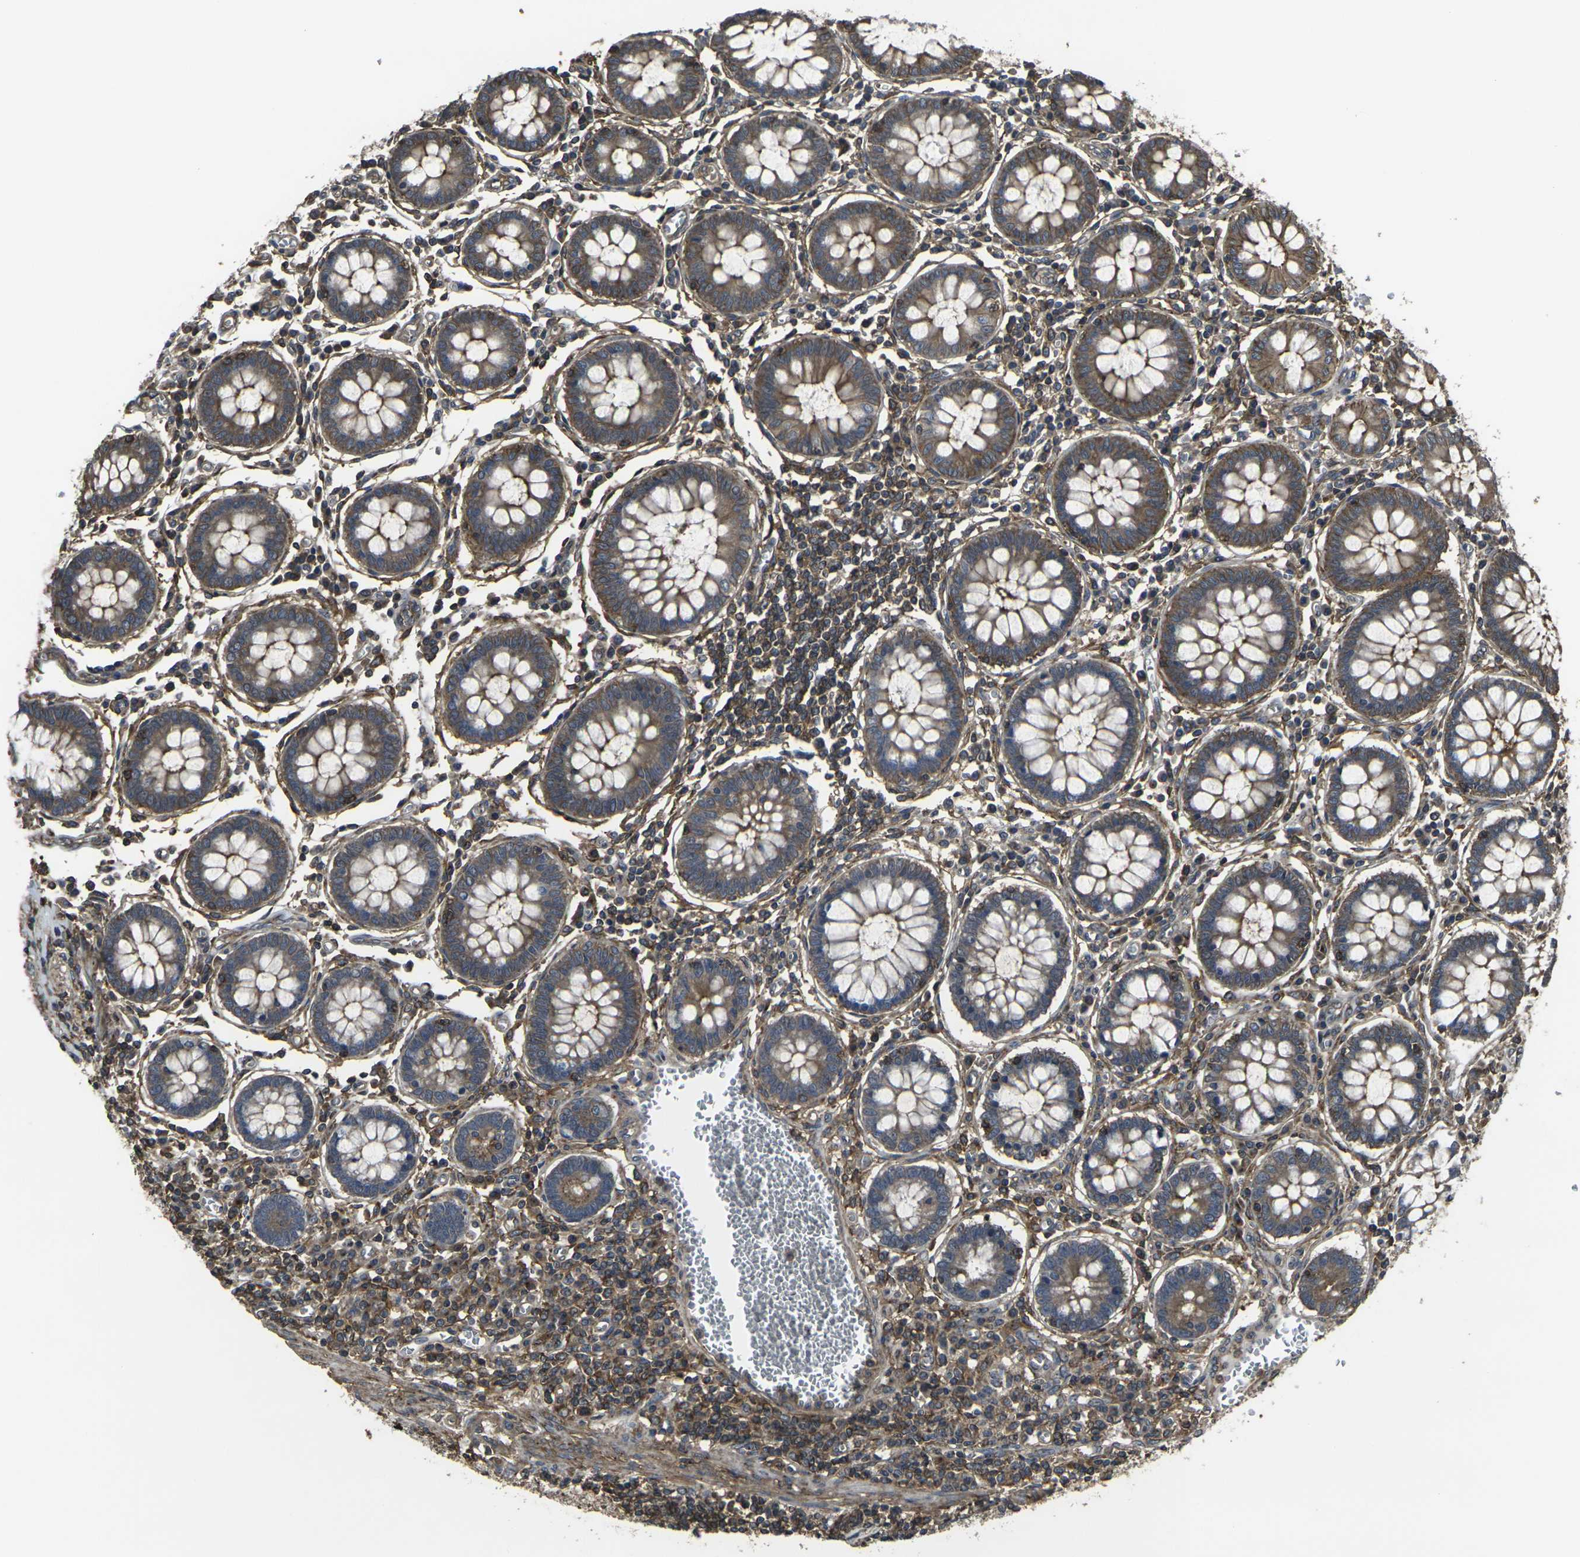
{"staining": {"intensity": "moderate", "quantity": ">75%", "location": "cytoplasmic/membranous"}, "tissue": "colorectal cancer", "cell_type": "Tumor cells", "image_type": "cancer", "snomed": [{"axis": "morphology", "description": "Adenocarcinoma, NOS"}, {"axis": "topography", "description": "Colon"}], "caption": "A high-resolution photomicrograph shows immunohistochemistry (IHC) staining of adenocarcinoma (colorectal), which reveals moderate cytoplasmic/membranous positivity in approximately >75% of tumor cells.", "gene": "PRKACB", "patient": {"sex": "male", "age": 45}}